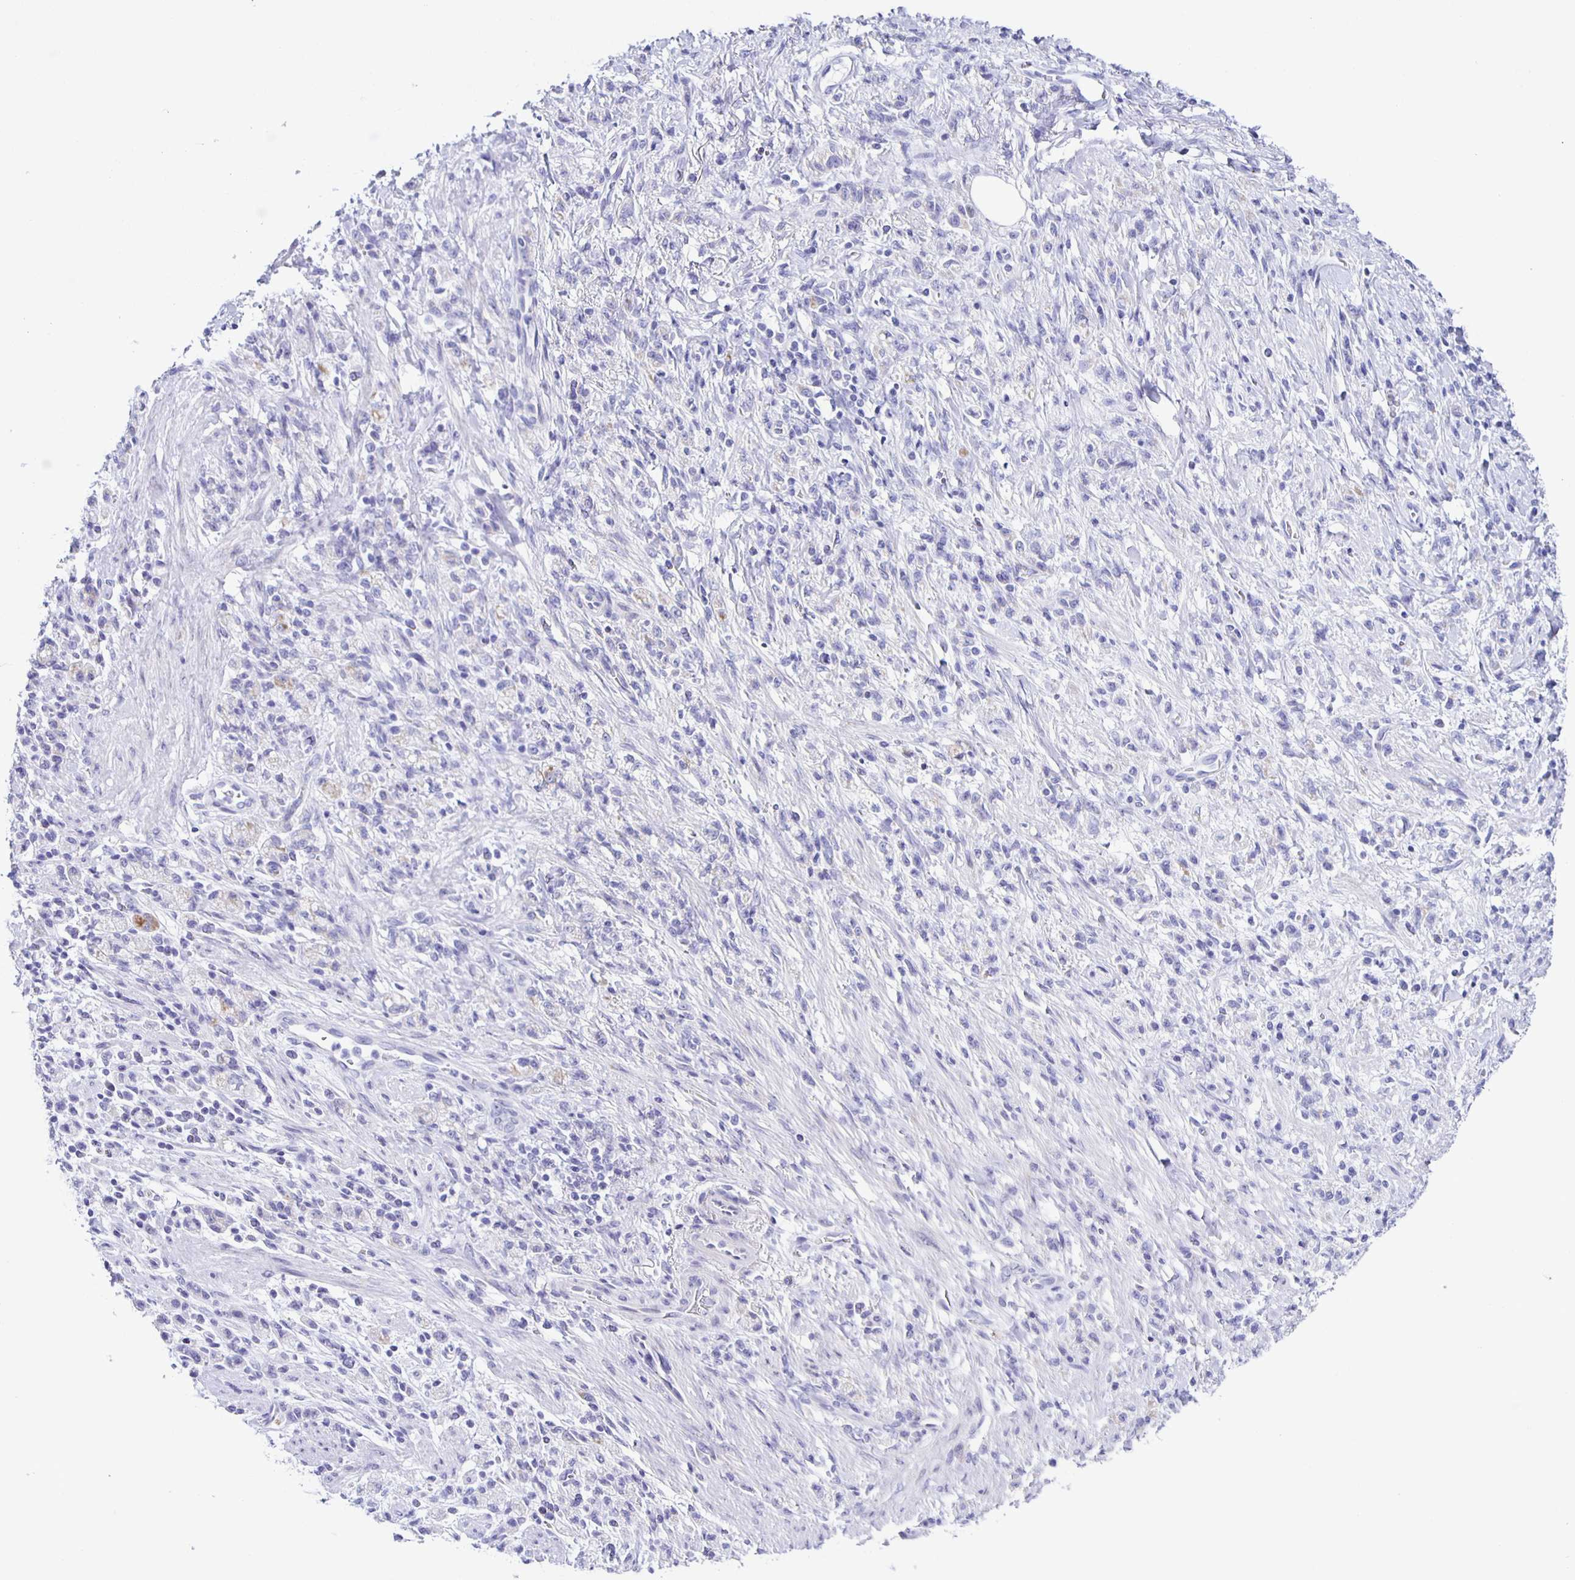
{"staining": {"intensity": "negative", "quantity": "none", "location": "none"}, "tissue": "stomach cancer", "cell_type": "Tumor cells", "image_type": "cancer", "snomed": [{"axis": "morphology", "description": "Adenocarcinoma, NOS"}, {"axis": "topography", "description": "Stomach"}], "caption": "A micrograph of human stomach cancer (adenocarcinoma) is negative for staining in tumor cells.", "gene": "AQP6", "patient": {"sex": "male", "age": 77}}